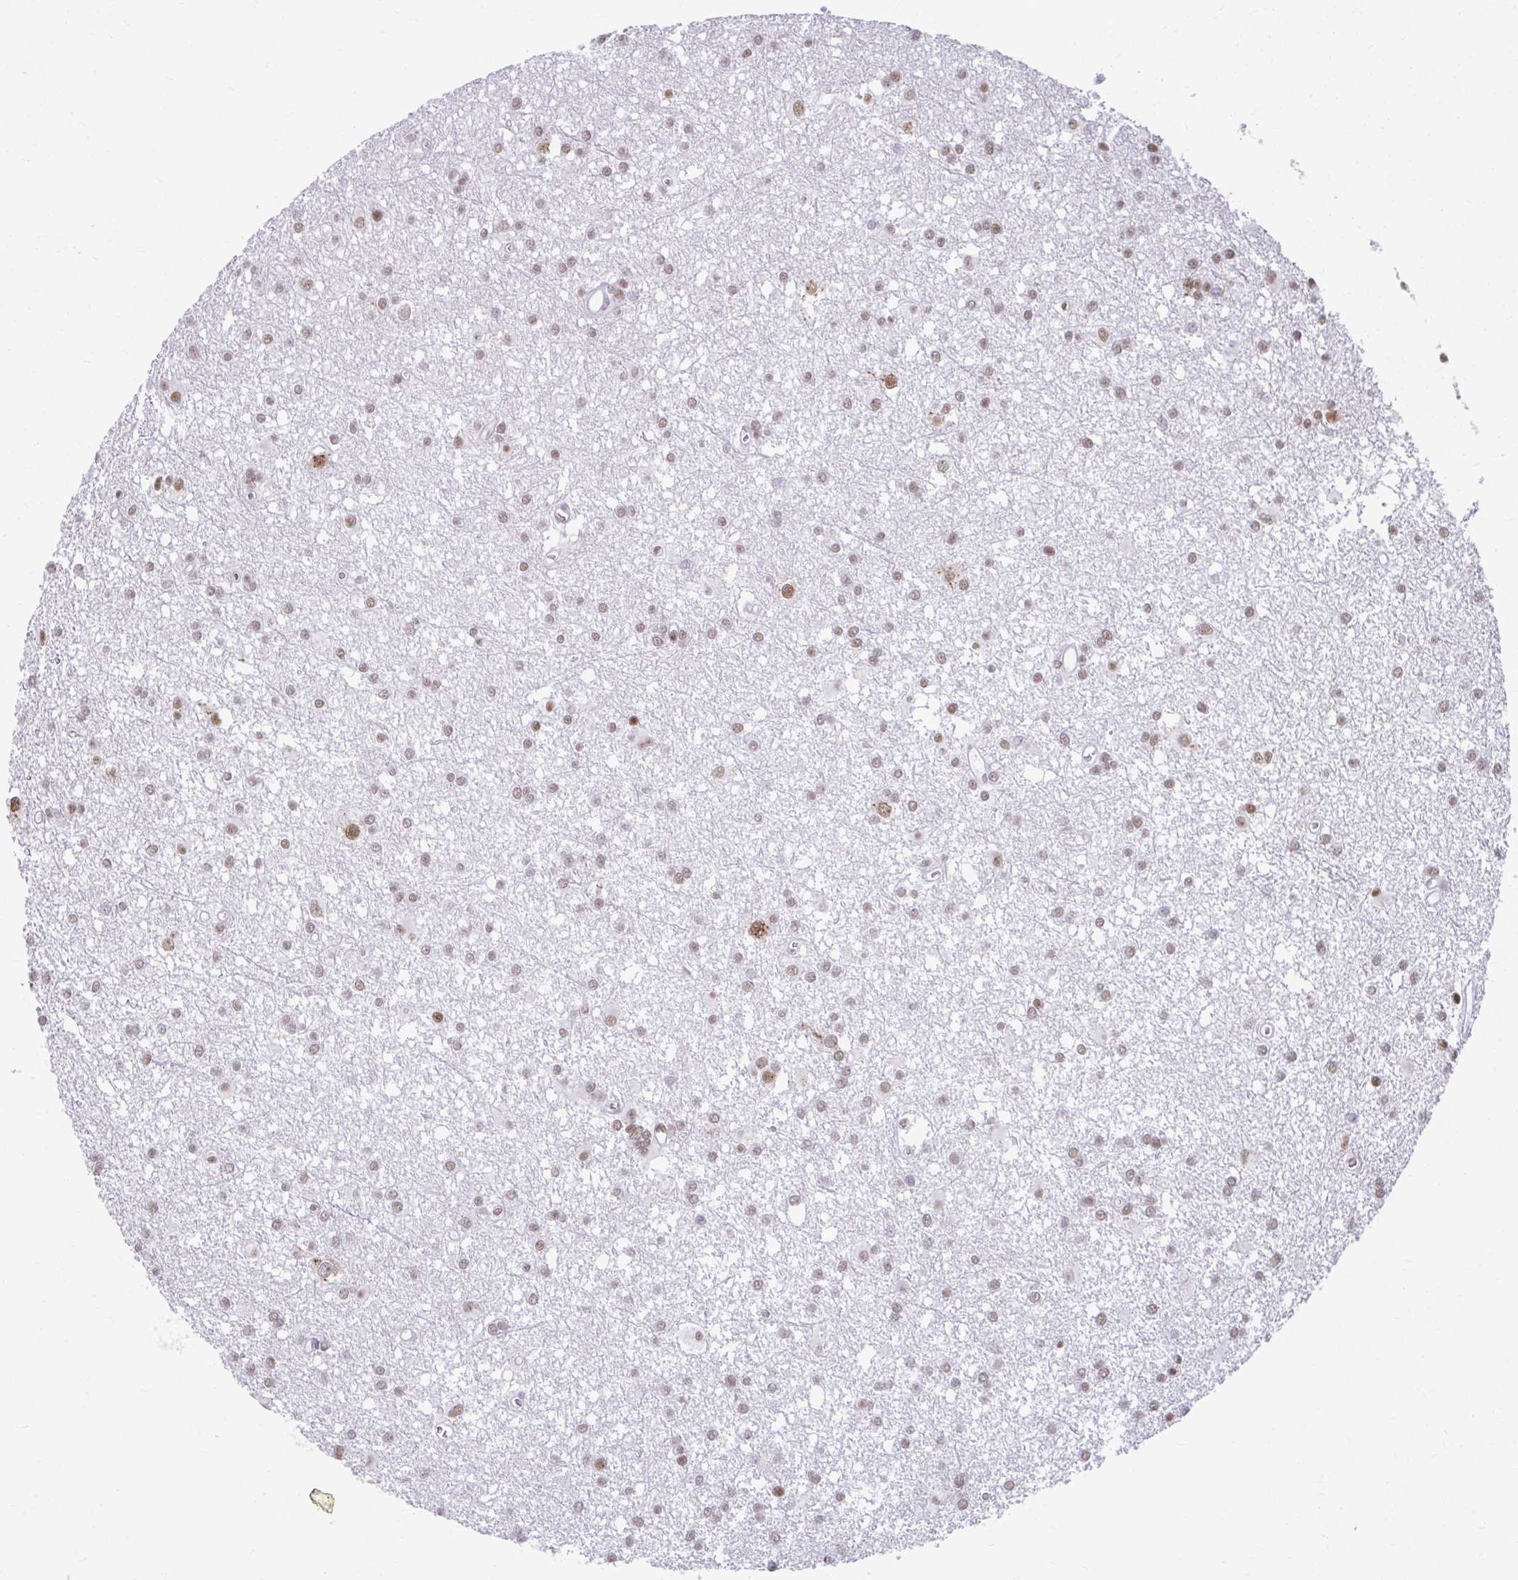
{"staining": {"intensity": "weak", "quantity": ">75%", "location": "nuclear"}, "tissue": "glioma", "cell_type": "Tumor cells", "image_type": "cancer", "snomed": [{"axis": "morphology", "description": "Glioma, malignant, High grade"}, {"axis": "topography", "description": "Brain"}], "caption": "Human glioma stained with a brown dye reveals weak nuclear positive positivity in about >75% of tumor cells.", "gene": "SLC35C2", "patient": {"sex": "male", "age": 48}}